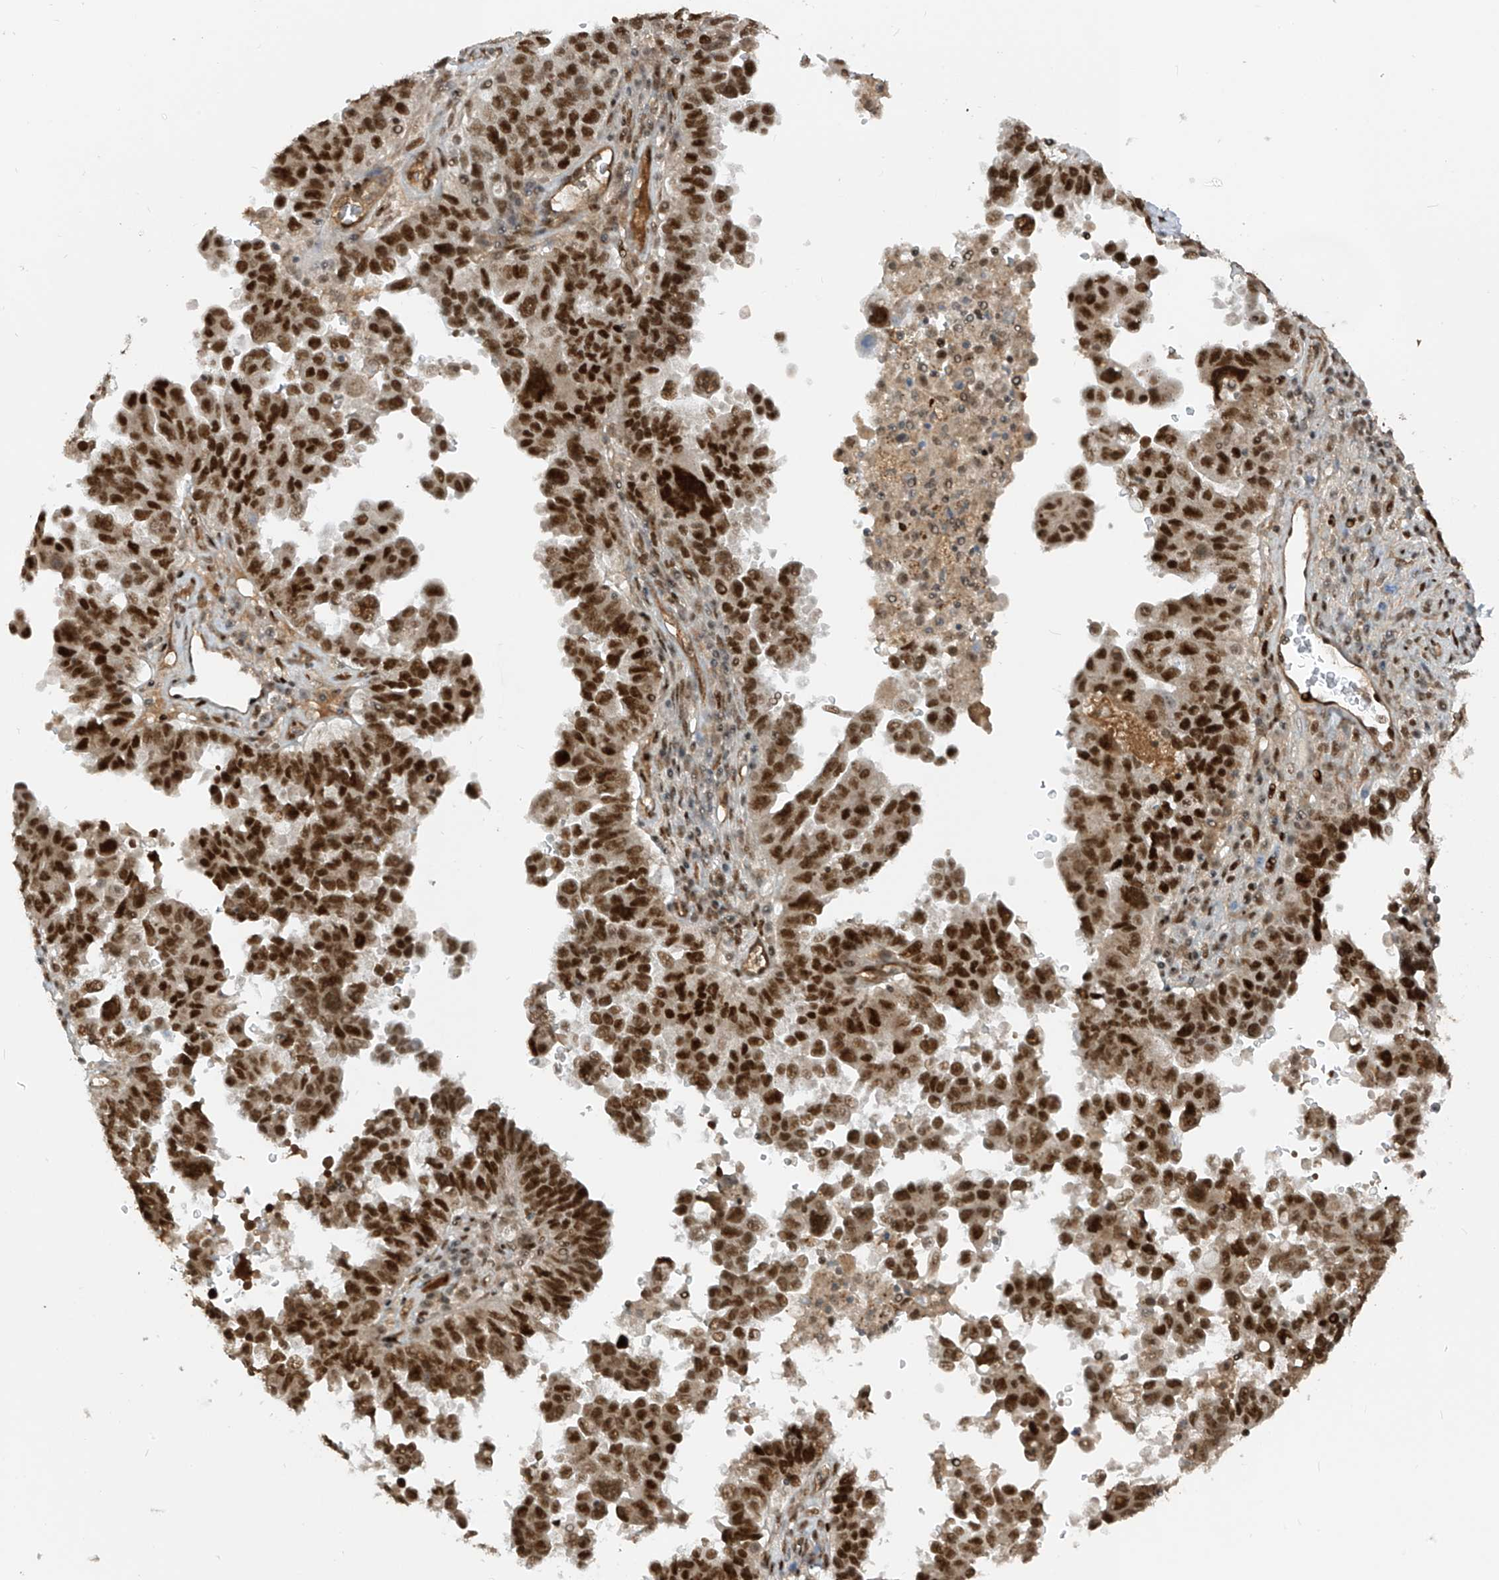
{"staining": {"intensity": "strong", "quantity": ">75%", "location": "nuclear"}, "tissue": "ovarian cancer", "cell_type": "Tumor cells", "image_type": "cancer", "snomed": [{"axis": "morphology", "description": "Carcinoma, endometroid"}, {"axis": "topography", "description": "Ovary"}], "caption": "Strong nuclear protein expression is present in about >75% of tumor cells in ovarian cancer (endometroid carcinoma).", "gene": "ARHGEF3", "patient": {"sex": "female", "age": 62}}